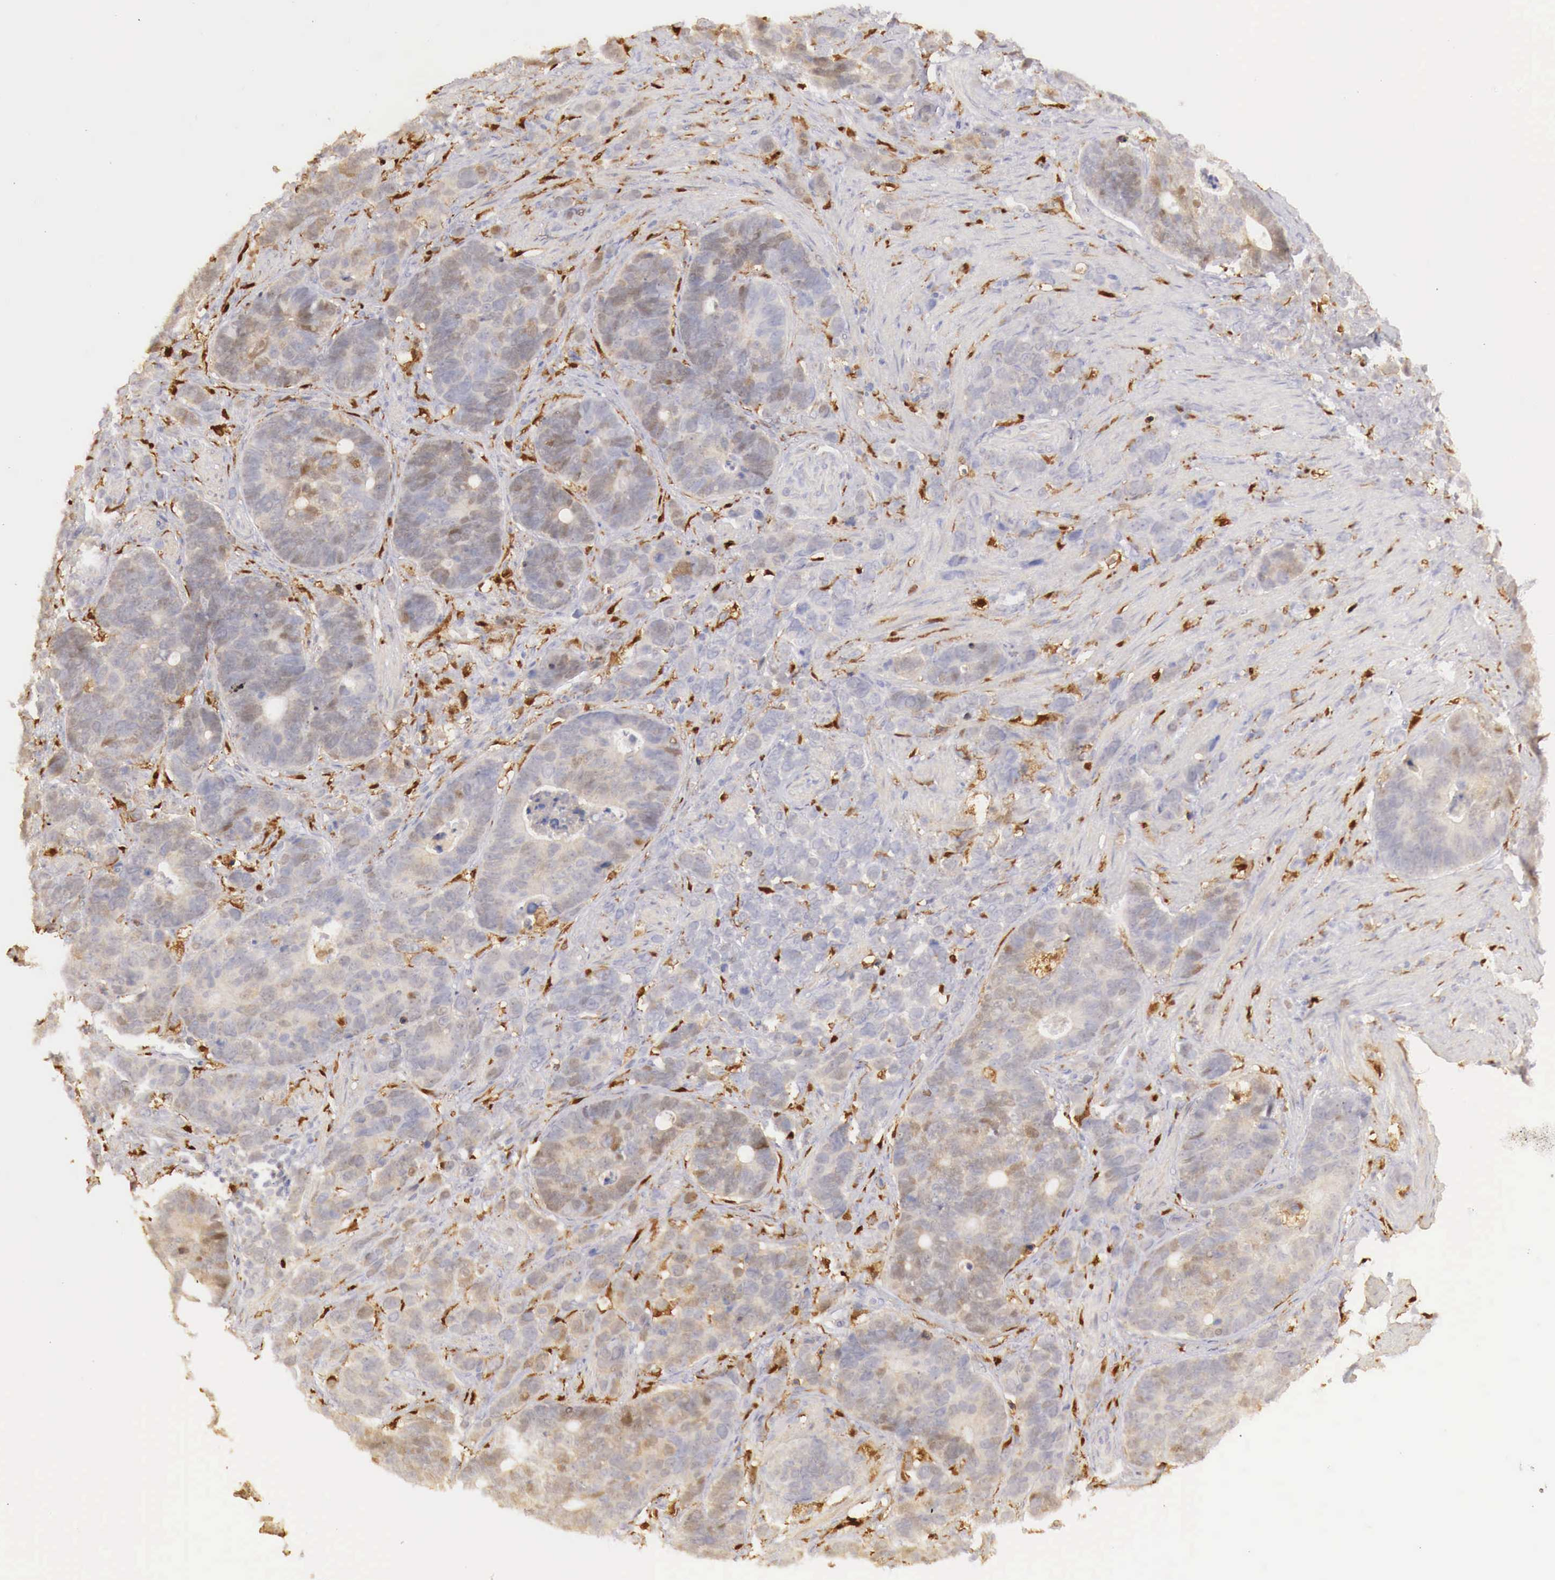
{"staining": {"intensity": "weak", "quantity": "25%-75%", "location": "cytoplasmic/membranous"}, "tissue": "stomach cancer", "cell_type": "Tumor cells", "image_type": "cancer", "snomed": [{"axis": "morphology", "description": "Adenocarcinoma, NOS"}, {"axis": "topography", "description": "Stomach, upper"}], "caption": "Immunohistochemistry (IHC) micrograph of neoplastic tissue: human stomach cancer stained using IHC reveals low levels of weak protein expression localized specifically in the cytoplasmic/membranous of tumor cells, appearing as a cytoplasmic/membranous brown color.", "gene": "RENBP", "patient": {"sex": "male", "age": 71}}